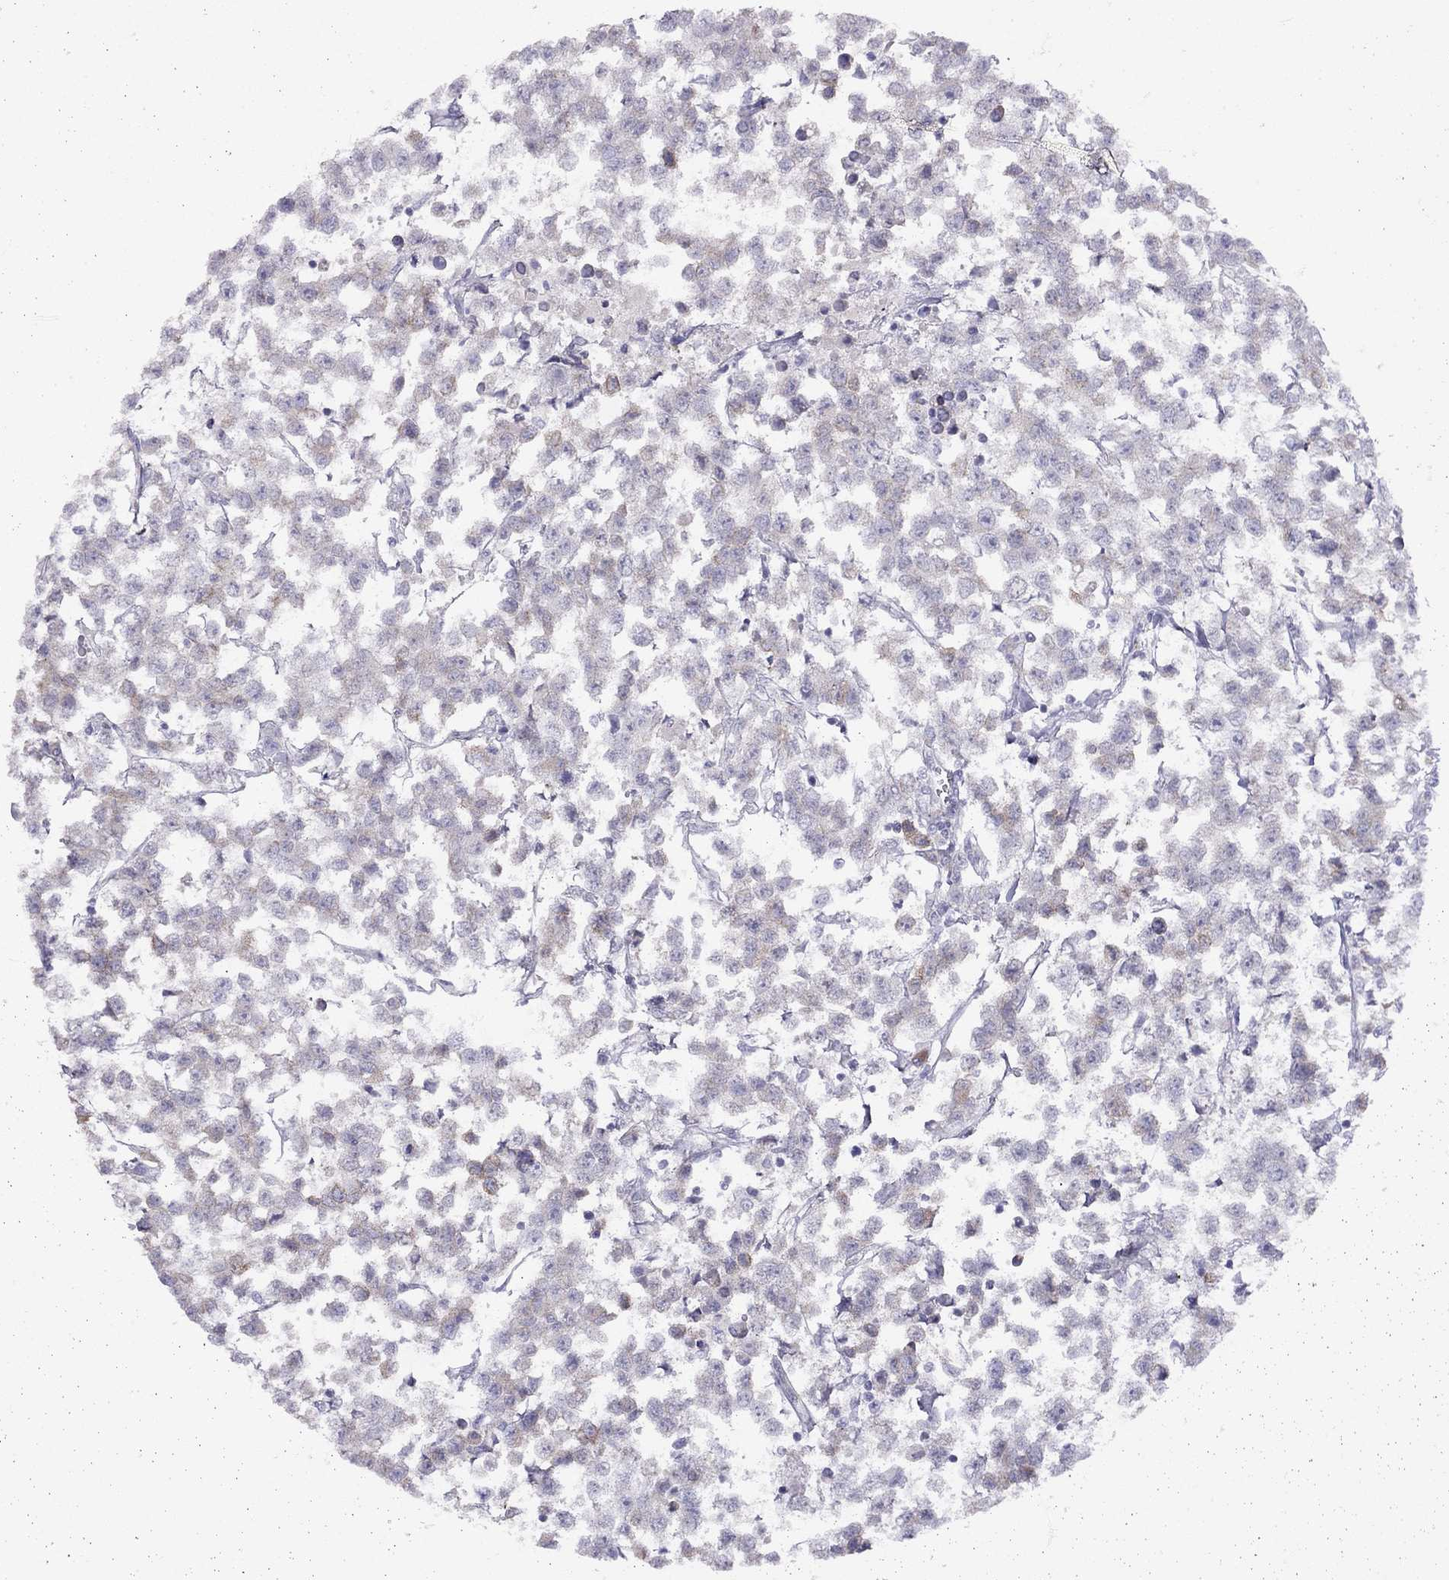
{"staining": {"intensity": "weak", "quantity": "<25%", "location": "cytoplasmic/membranous"}, "tissue": "testis cancer", "cell_type": "Tumor cells", "image_type": "cancer", "snomed": [{"axis": "morphology", "description": "Seminoma, NOS"}, {"axis": "topography", "description": "Testis"}], "caption": "This is an immunohistochemistry (IHC) photomicrograph of human testis seminoma. There is no expression in tumor cells.", "gene": "CPNE4", "patient": {"sex": "male", "age": 59}}